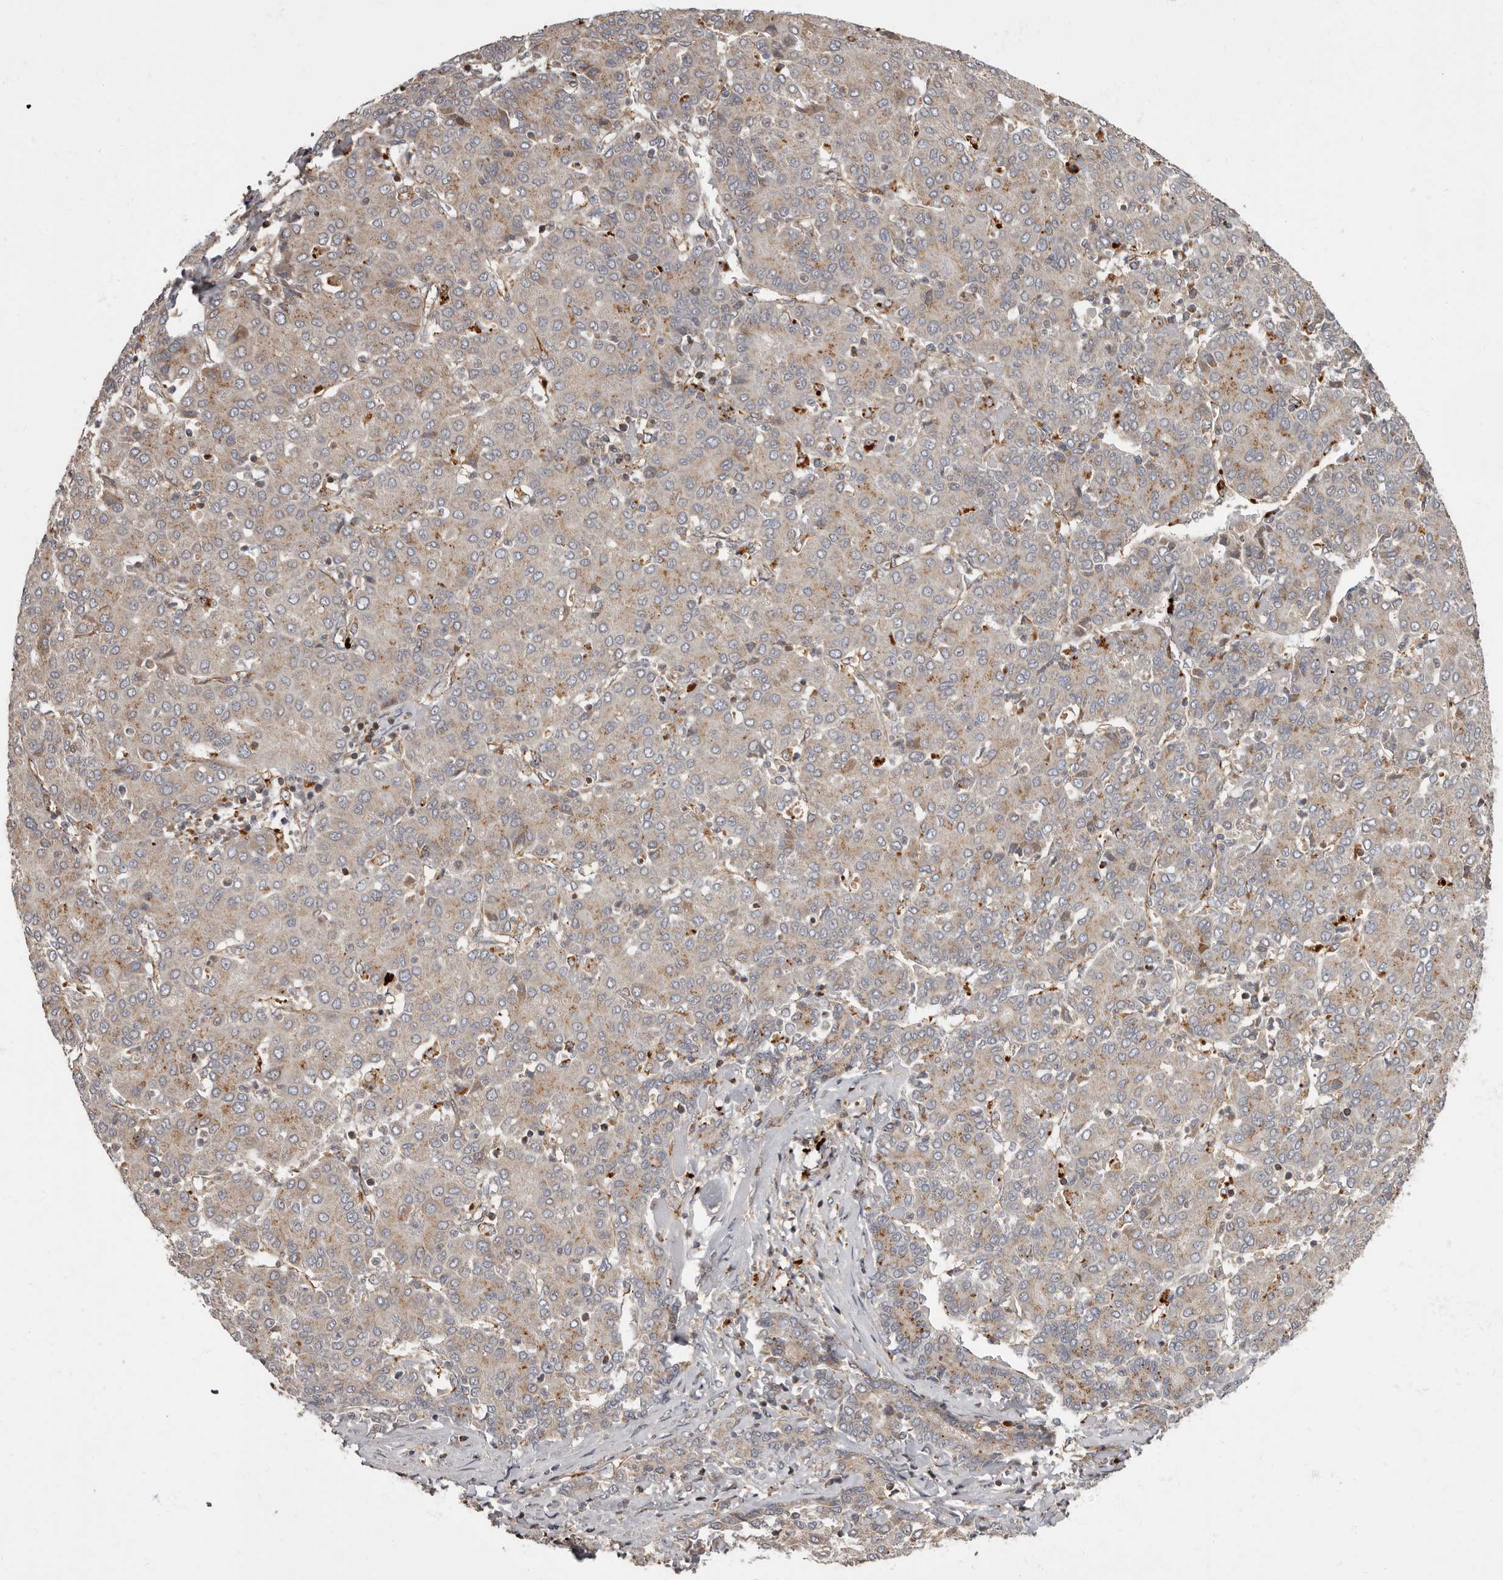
{"staining": {"intensity": "weak", "quantity": "<25%", "location": "cytoplasmic/membranous"}, "tissue": "liver cancer", "cell_type": "Tumor cells", "image_type": "cancer", "snomed": [{"axis": "morphology", "description": "Carcinoma, Hepatocellular, NOS"}, {"axis": "topography", "description": "Liver"}], "caption": "The IHC micrograph has no significant positivity in tumor cells of liver hepatocellular carcinoma tissue. Brightfield microscopy of immunohistochemistry stained with DAB (brown) and hematoxylin (blue), captured at high magnification.", "gene": "ADCY2", "patient": {"sex": "male", "age": 65}}